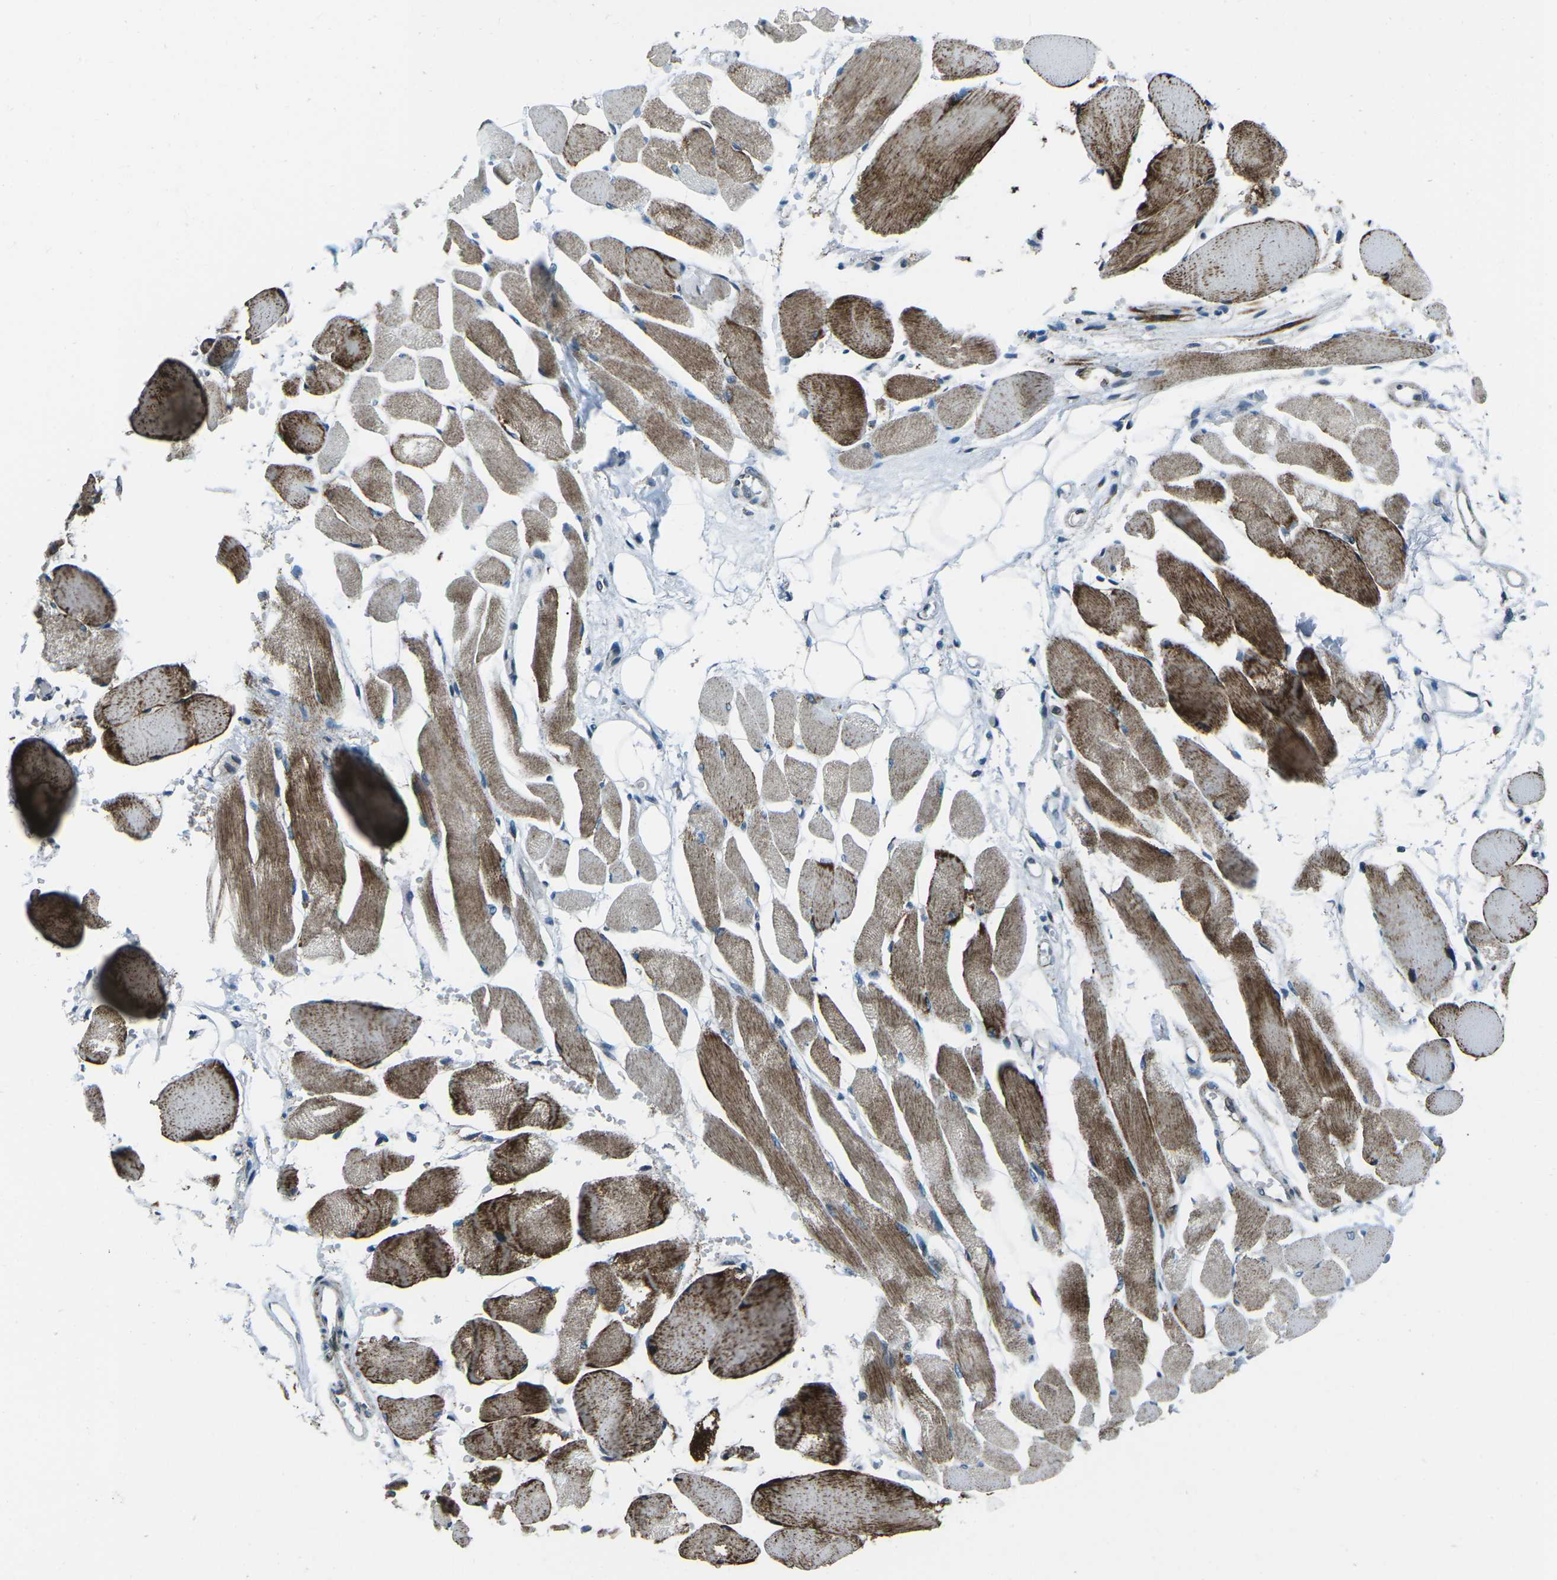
{"staining": {"intensity": "strong", "quantity": "25%-75%", "location": "cytoplasmic/membranous"}, "tissue": "skeletal muscle", "cell_type": "Myocytes", "image_type": "normal", "snomed": [{"axis": "morphology", "description": "Normal tissue, NOS"}, {"axis": "topography", "description": "Skeletal muscle"}, {"axis": "topography", "description": "Peripheral nerve tissue"}], "caption": "A brown stain shows strong cytoplasmic/membranous expression of a protein in myocytes of benign human skeletal muscle. Immunohistochemistry (ihc) stains the protein in brown and the nuclei are stained blue.", "gene": "RFESD", "patient": {"sex": "female", "age": 84}}